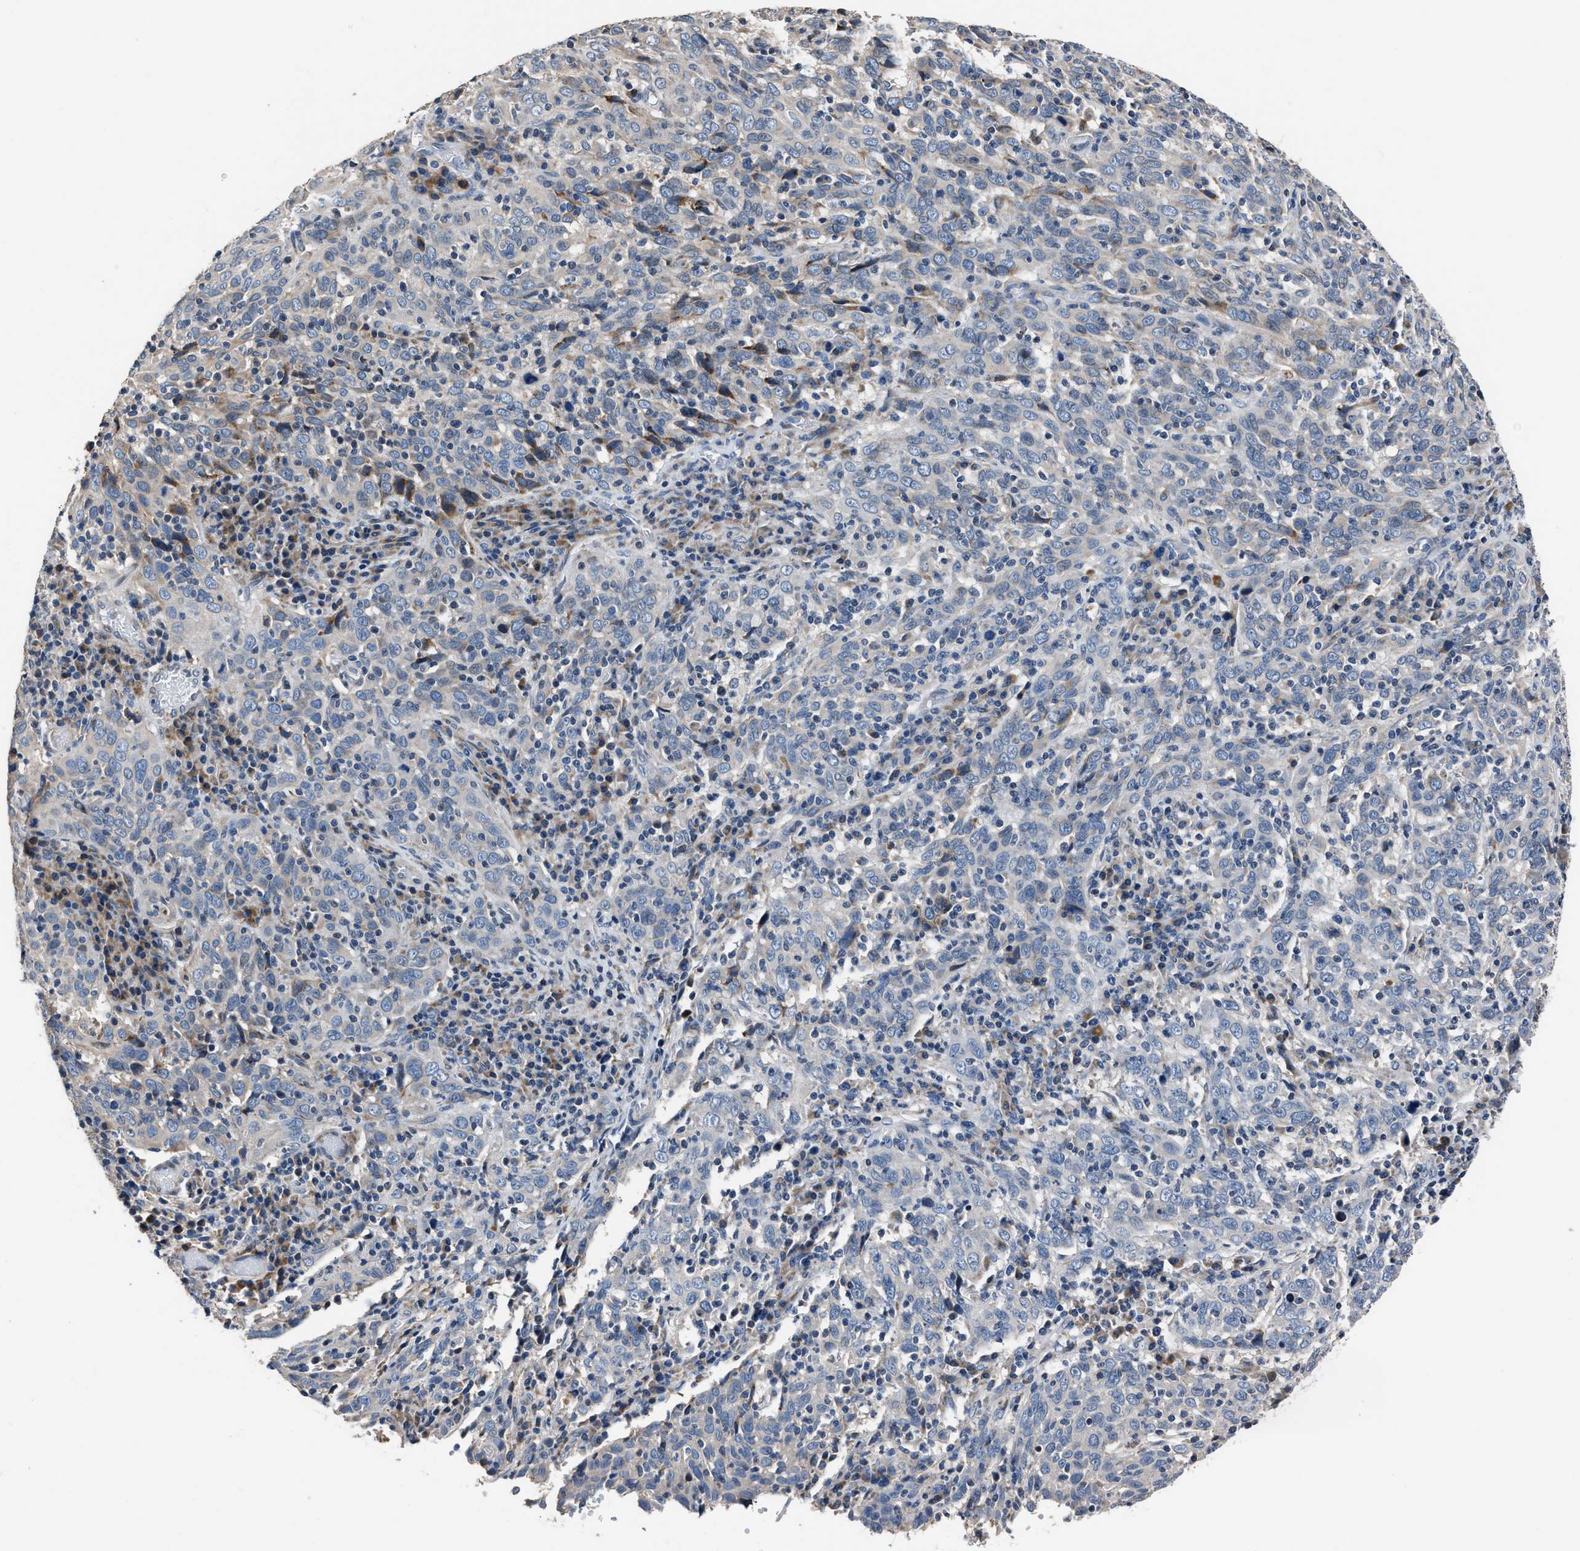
{"staining": {"intensity": "negative", "quantity": "none", "location": "none"}, "tissue": "cervical cancer", "cell_type": "Tumor cells", "image_type": "cancer", "snomed": [{"axis": "morphology", "description": "Squamous cell carcinoma, NOS"}, {"axis": "topography", "description": "Cervix"}], "caption": "This is an immunohistochemistry photomicrograph of human cervical cancer. There is no positivity in tumor cells.", "gene": "DNAJC24", "patient": {"sex": "female", "age": 46}}